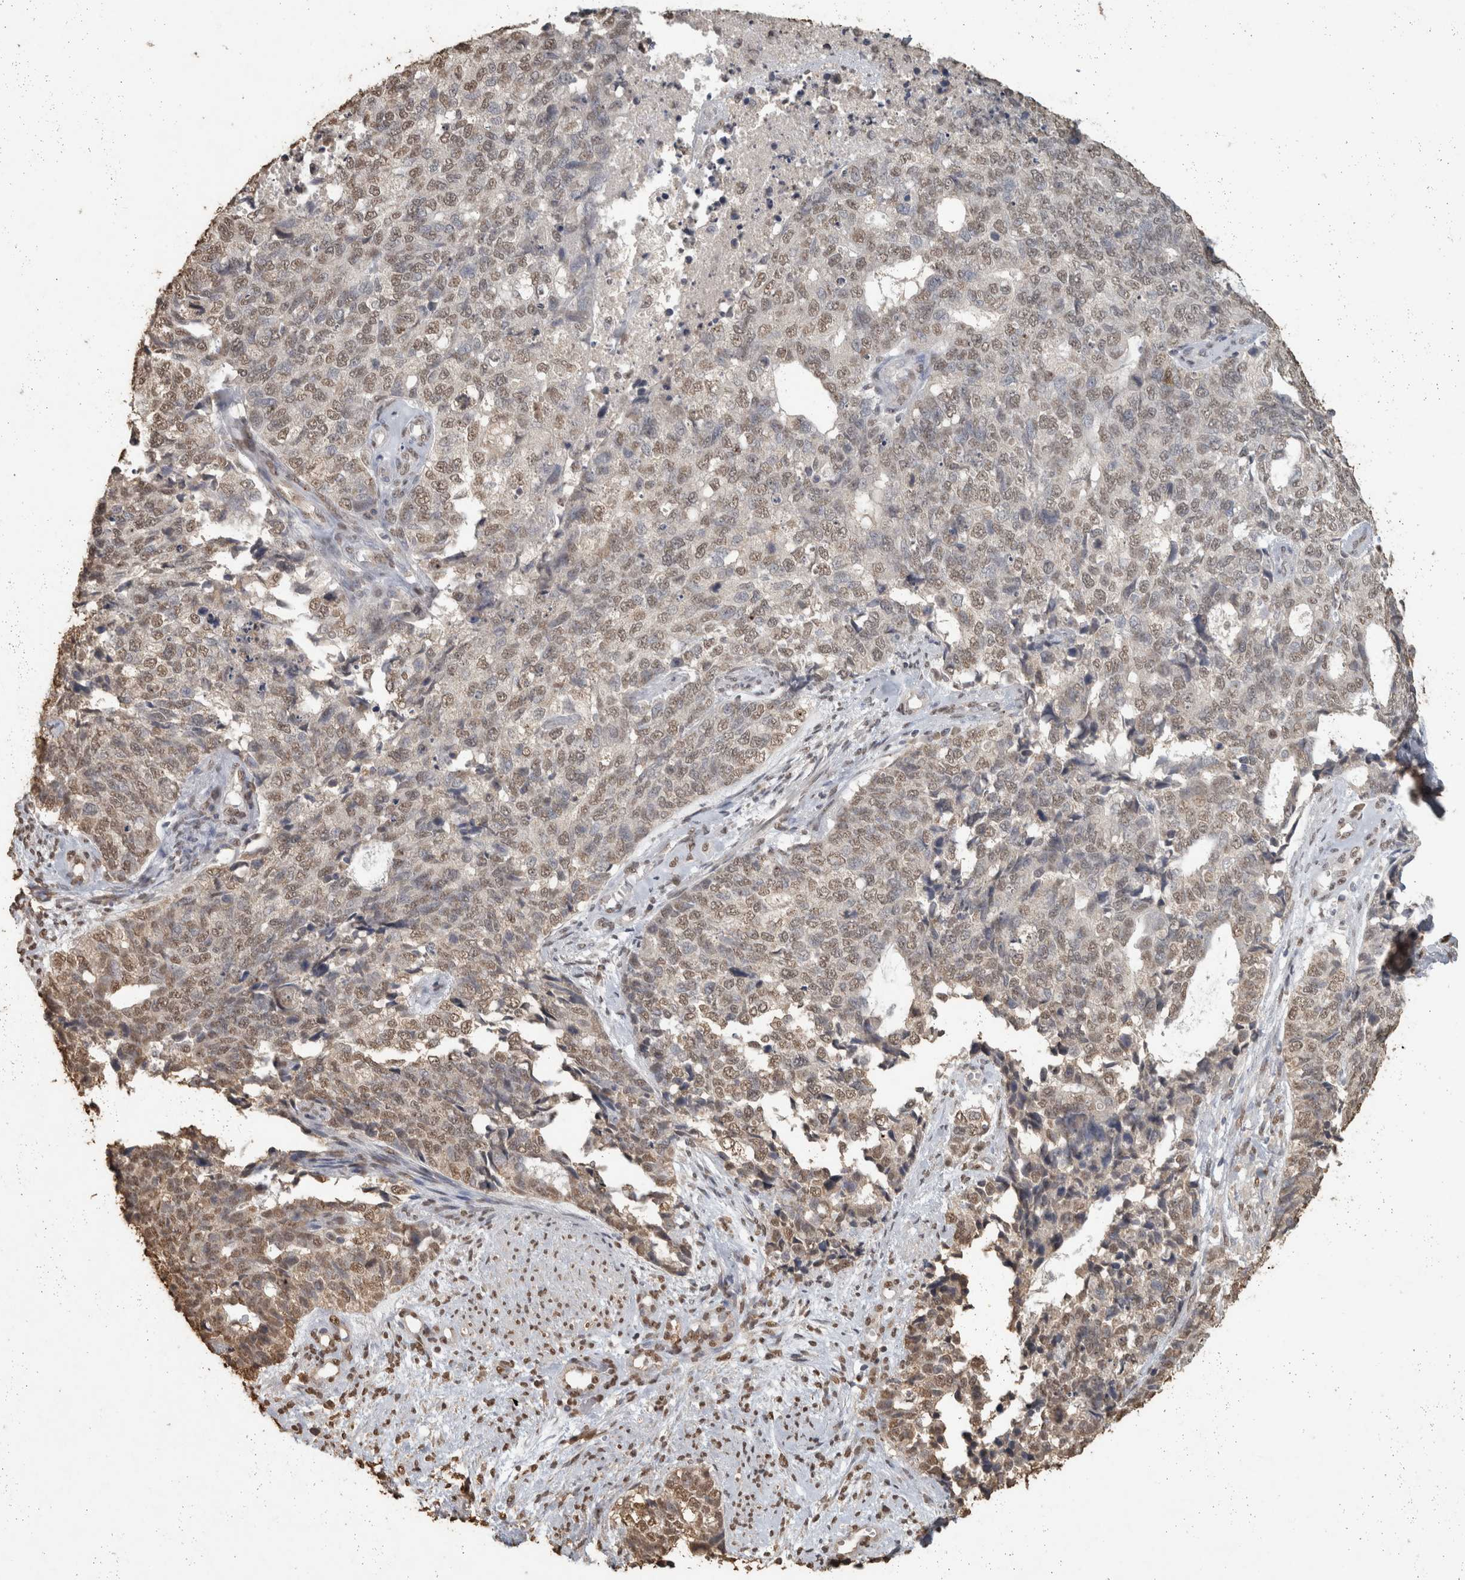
{"staining": {"intensity": "weak", "quantity": ">75%", "location": "nuclear"}, "tissue": "cervical cancer", "cell_type": "Tumor cells", "image_type": "cancer", "snomed": [{"axis": "morphology", "description": "Squamous cell carcinoma, NOS"}, {"axis": "topography", "description": "Cervix"}], "caption": "A low amount of weak nuclear expression is identified in approximately >75% of tumor cells in cervical cancer (squamous cell carcinoma) tissue. Using DAB (brown) and hematoxylin (blue) stains, captured at high magnification using brightfield microscopy.", "gene": "HAND2", "patient": {"sex": "female", "age": 63}}